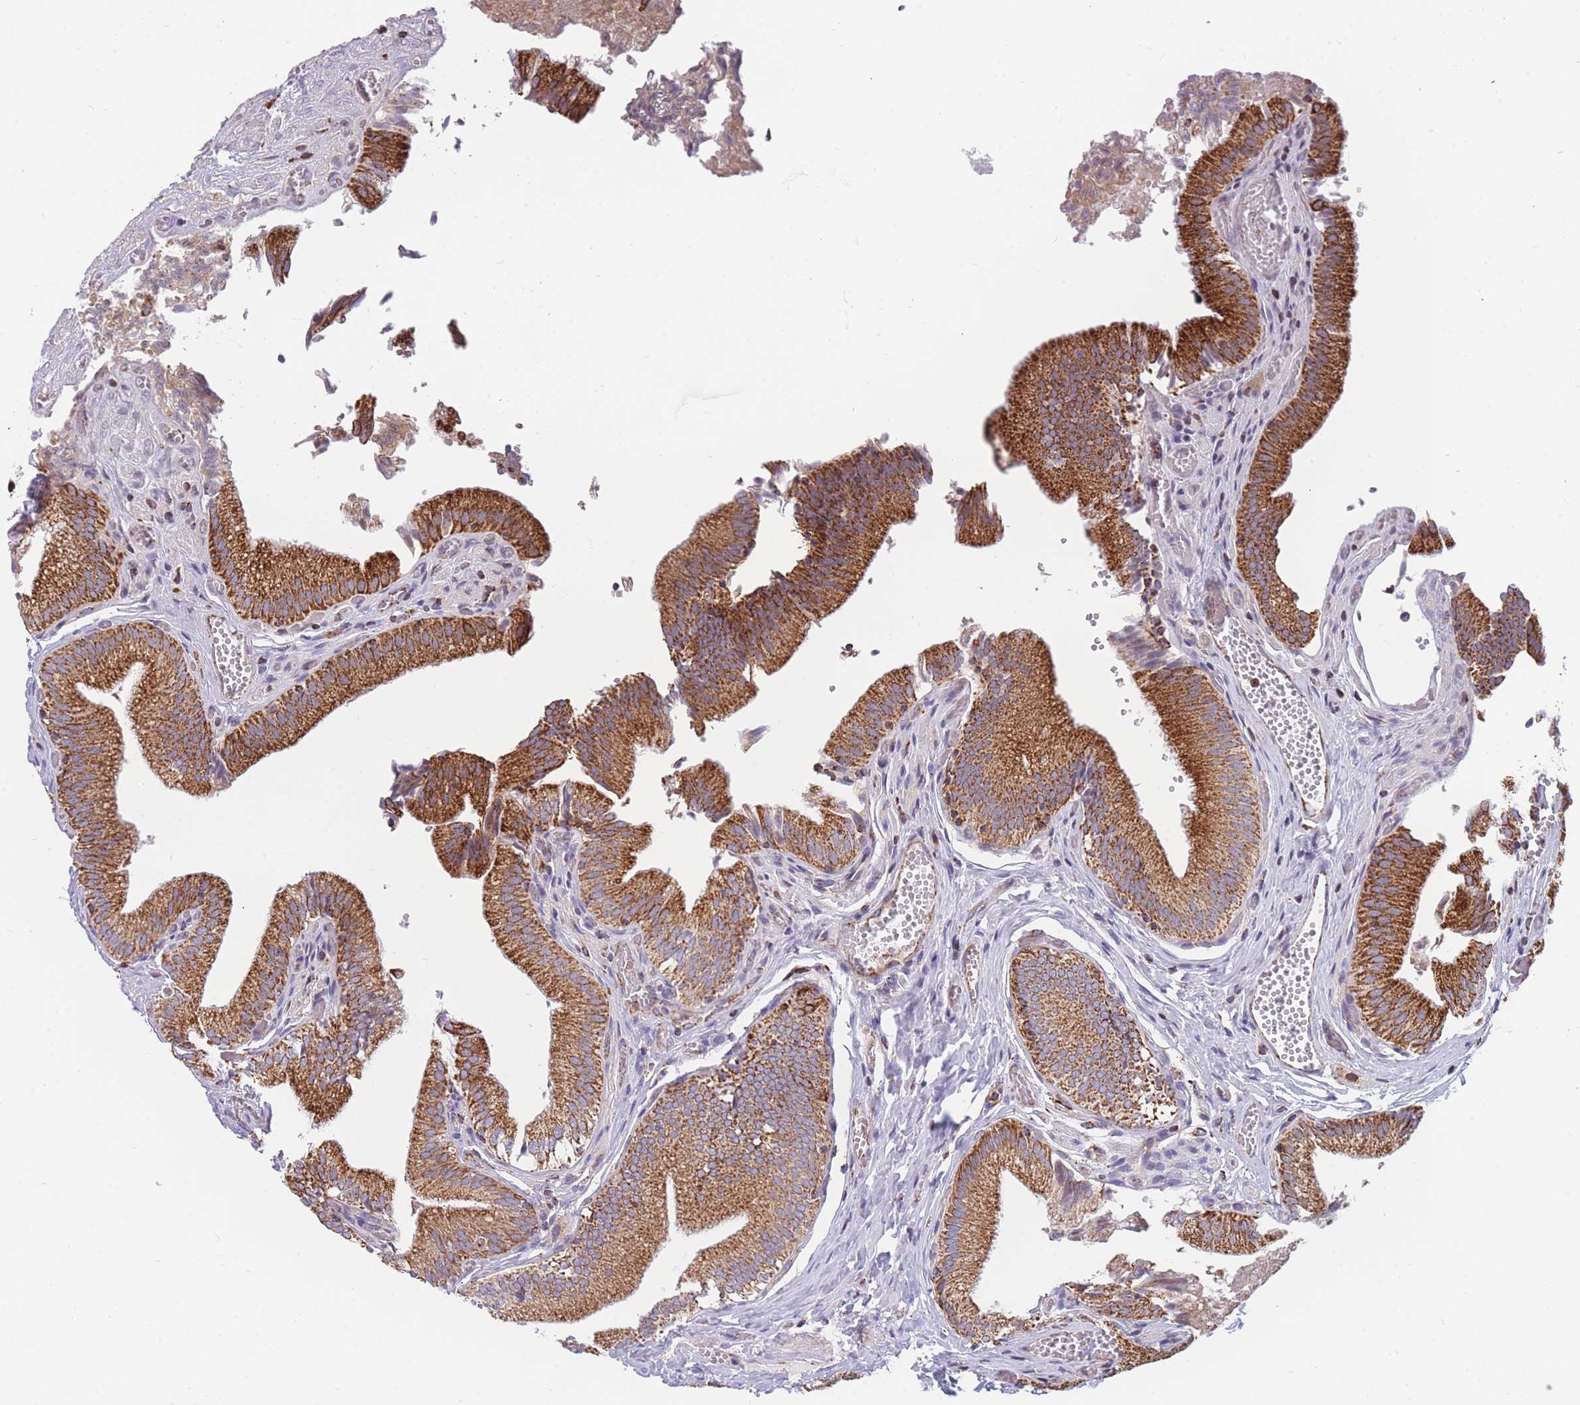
{"staining": {"intensity": "strong", "quantity": ">75%", "location": "cytoplasmic/membranous"}, "tissue": "gallbladder", "cell_type": "Glandular cells", "image_type": "normal", "snomed": [{"axis": "morphology", "description": "Normal tissue, NOS"}, {"axis": "topography", "description": "Gallbladder"}, {"axis": "topography", "description": "Peripheral nerve tissue"}], "caption": "Protein staining by immunohistochemistry shows strong cytoplasmic/membranous expression in approximately >75% of glandular cells in benign gallbladder. The staining was performed using DAB, with brown indicating positive protein expression. Nuclei are stained blue with hematoxylin.", "gene": "DDX49", "patient": {"sex": "male", "age": 17}}